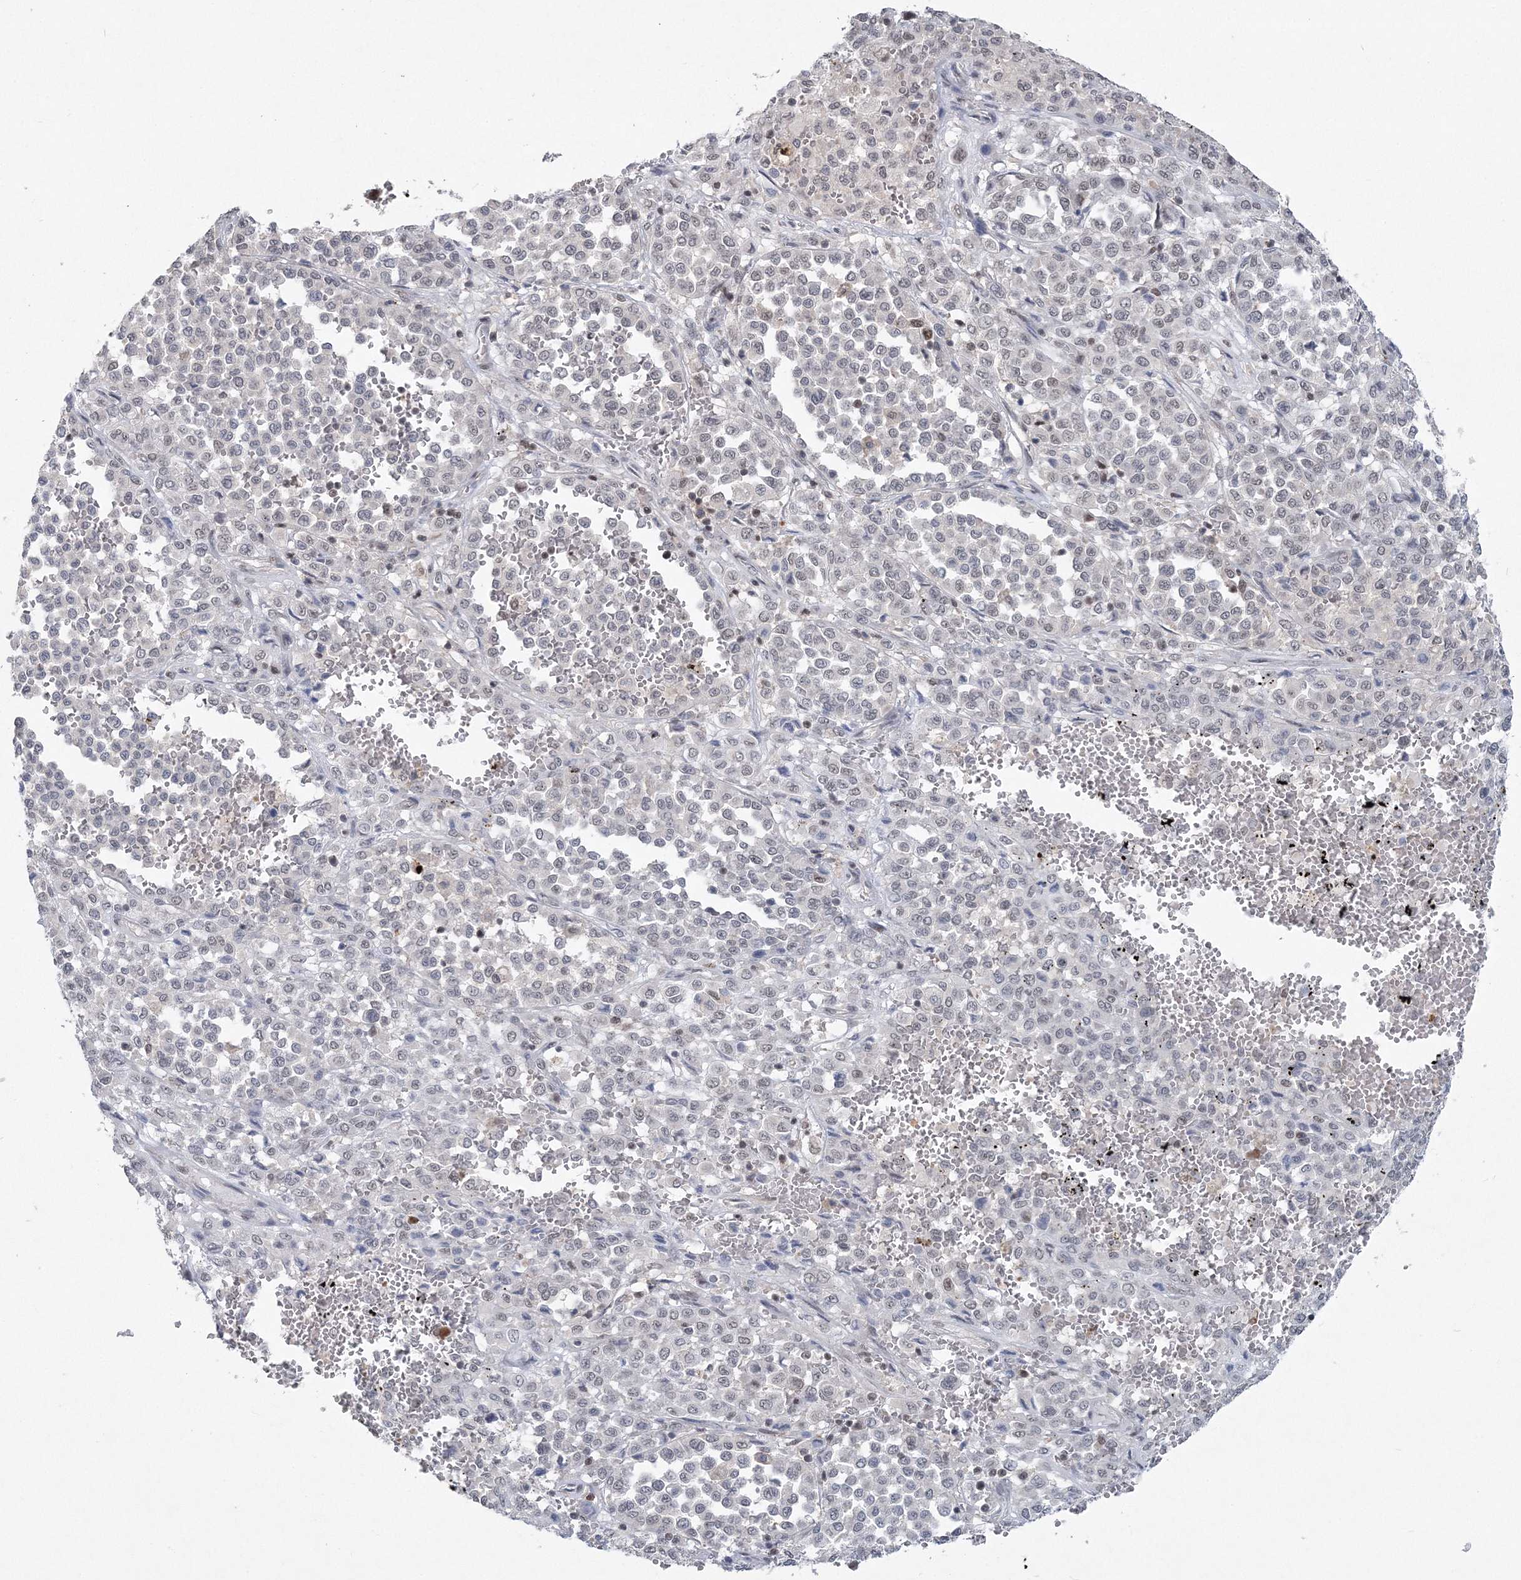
{"staining": {"intensity": "negative", "quantity": "none", "location": "none"}, "tissue": "melanoma", "cell_type": "Tumor cells", "image_type": "cancer", "snomed": [{"axis": "morphology", "description": "Malignant melanoma, Metastatic site"}, {"axis": "topography", "description": "Pancreas"}], "caption": "A micrograph of human melanoma is negative for staining in tumor cells.", "gene": "PDS5A", "patient": {"sex": "female", "age": 30}}